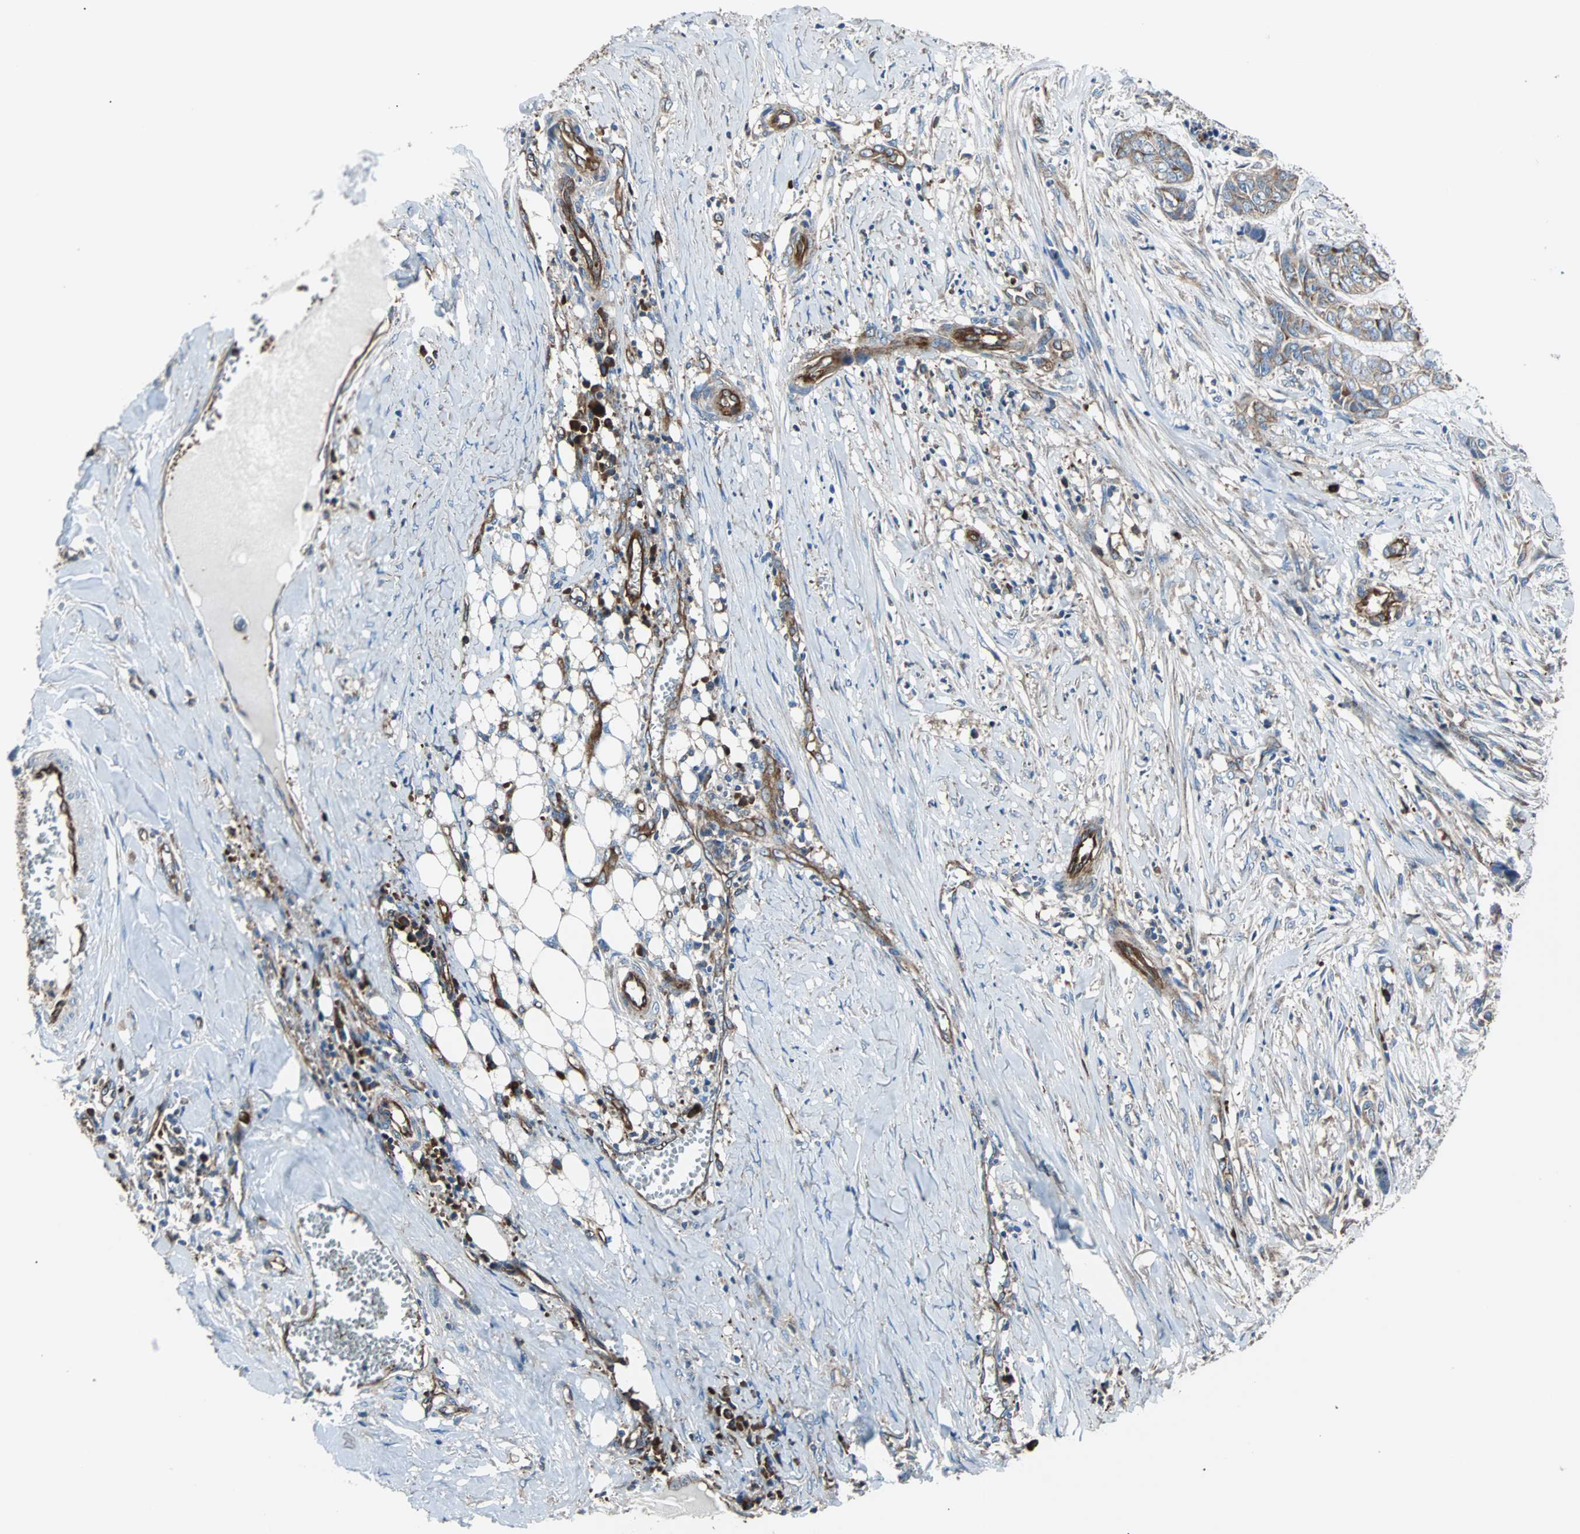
{"staining": {"intensity": "weak", "quantity": ">75%", "location": "cytoplasmic/membranous"}, "tissue": "skin cancer", "cell_type": "Tumor cells", "image_type": "cancer", "snomed": [{"axis": "morphology", "description": "Basal cell carcinoma"}, {"axis": "topography", "description": "Skin"}], "caption": "Human basal cell carcinoma (skin) stained with a brown dye reveals weak cytoplasmic/membranous positive expression in about >75% of tumor cells.", "gene": "PLCG2", "patient": {"sex": "female", "age": 64}}